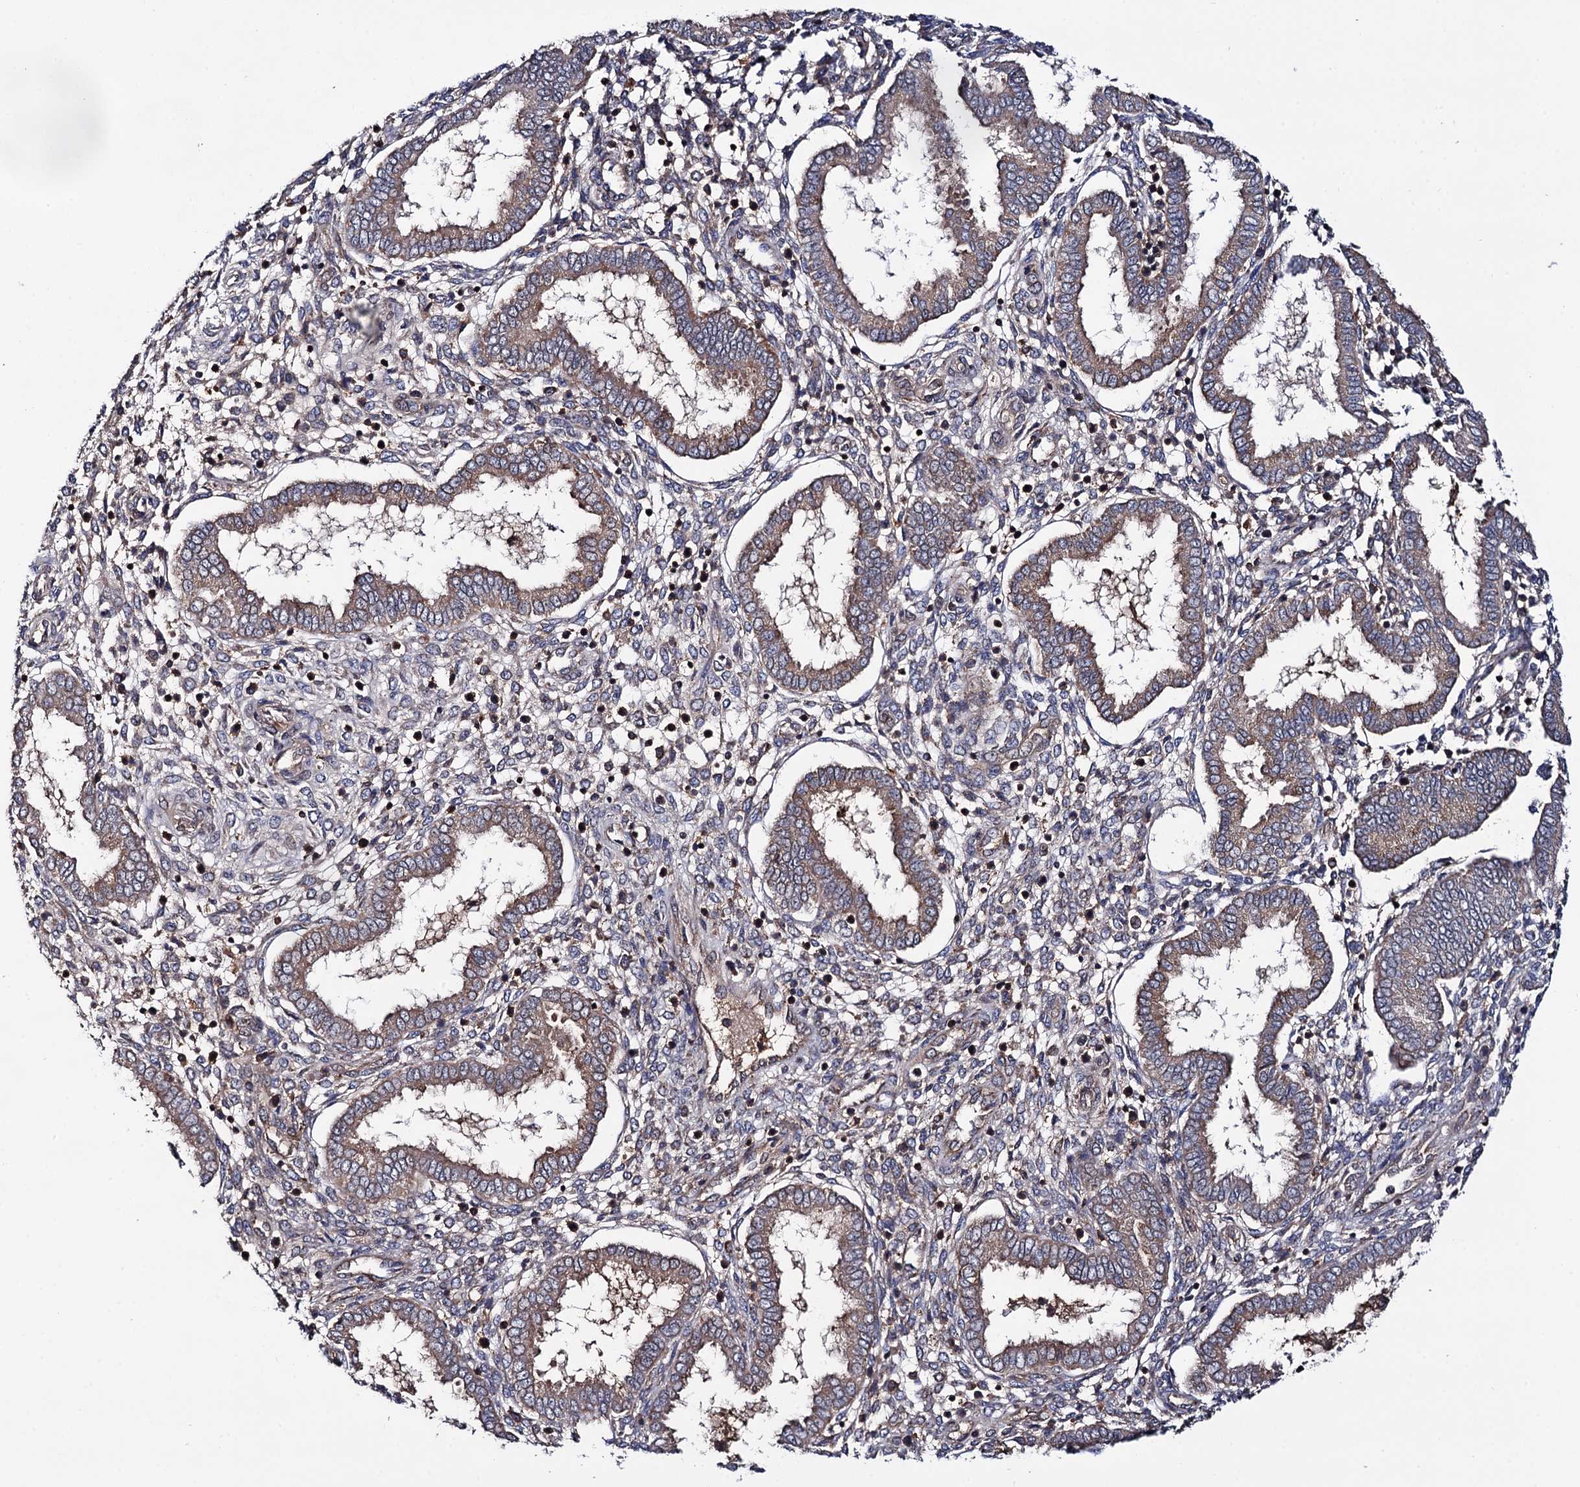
{"staining": {"intensity": "weak", "quantity": "25%-75%", "location": "cytoplasmic/membranous"}, "tissue": "endometrium", "cell_type": "Cells in endometrial stroma", "image_type": "normal", "snomed": [{"axis": "morphology", "description": "Normal tissue, NOS"}, {"axis": "topography", "description": "Endometrium"}], "caption": "Weak cytoplasmic/membranous protein staining is identified in about 25%-75% of cells in endometrial stroma in endometrium.", "gene": "MICAL2", "patient": {"sex": "female", "age": 24}}